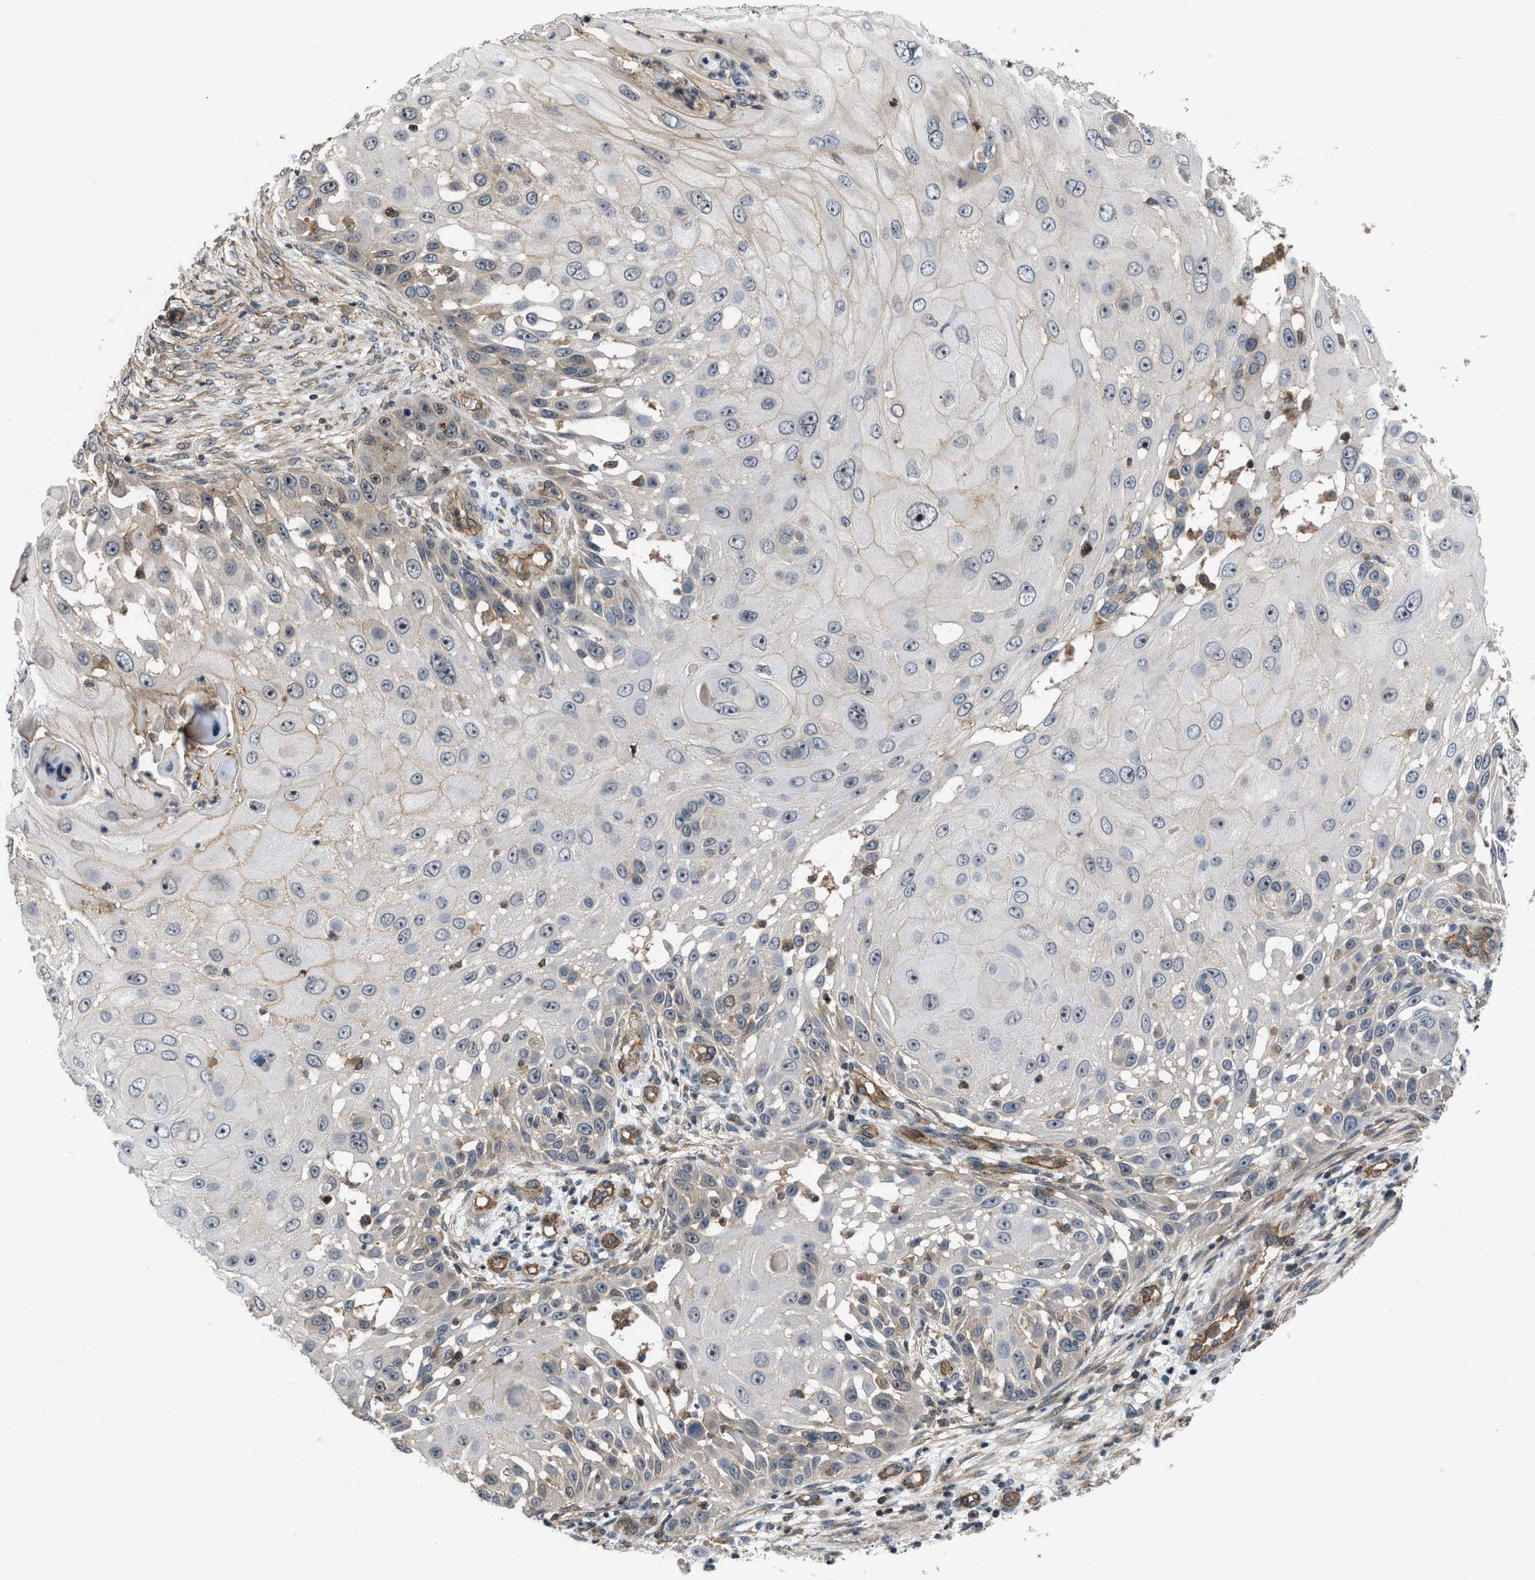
{"staining": {"intensity": "weak", "quantity": "<25%", "location": "cytoplasmic/membranous"}, "tissue": "skin cancer", "cell_type": "Tumor cells", "image_type": "cancer", "snomed": [{"axis": "morphology", "description": "Squamous cell carcinoma, NOS"}, {"axis": "topography", "description": "Skin"}], "caption": "High power microscopy photomicrograph of an immunohistochemistry photomicrograph of skin cancer, revealing no significant positivity in tumor cells.", "gene": "GPATCH2L", "patient": {"sex": "female", "age": 44}}